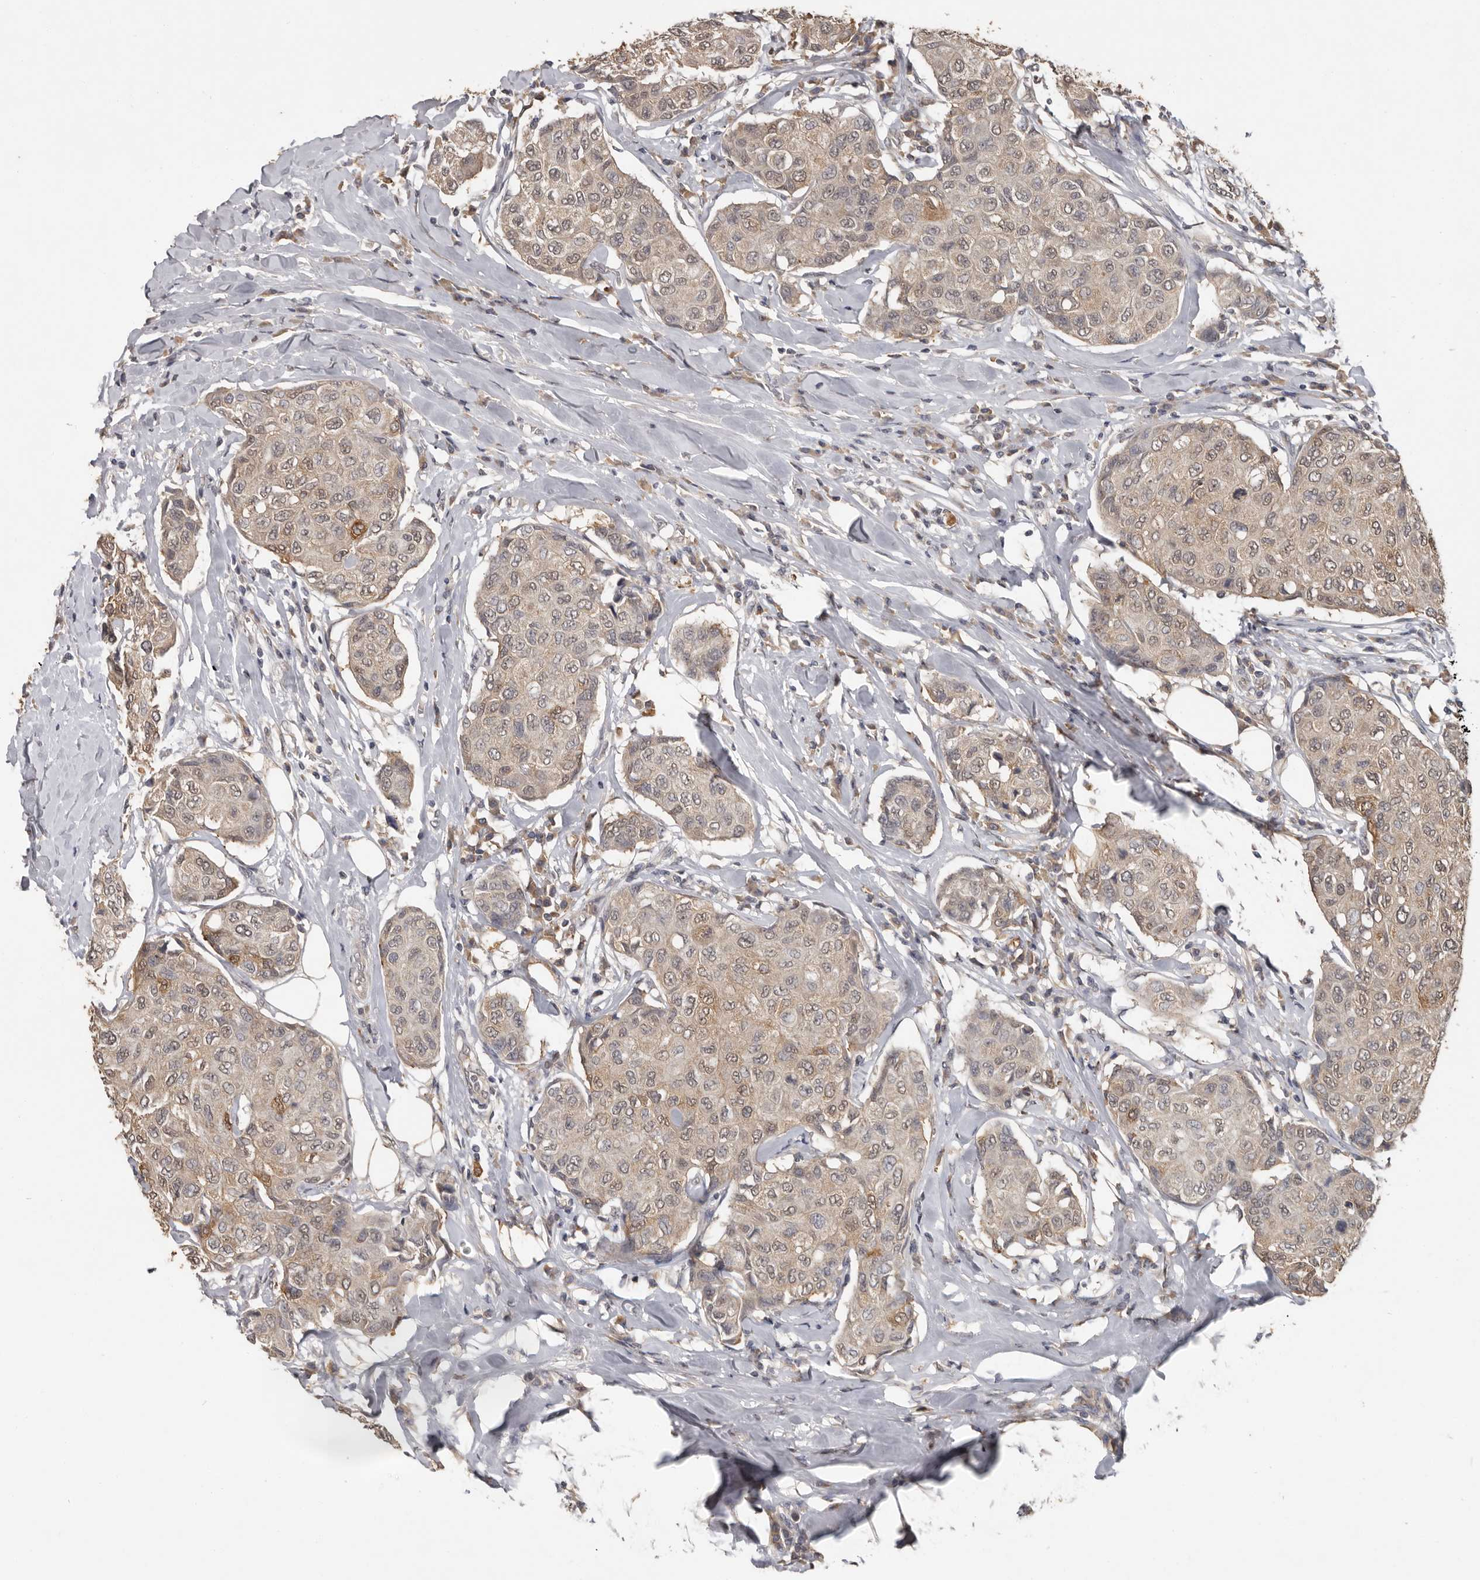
{"staining": {"intensity": "weak", "quantity": "25%-75%", "location": "cytoplasmic/membranous"}, "tissue": "breast cancer", "cell_type": "Tumor cells", "image_type": "cancer", "snomed": [{"axis": "morphology", "description": "Duct carcinoma"}, {"axis": "topography", "description": "Breast"}], "caption": "This is an image of IHC staining of breast cancer, which shows weak positivity in the cytoplasmic/membranous of tumor cells.", "gene": "MTF1", "patient": {"sex": "female", "age": 80}}